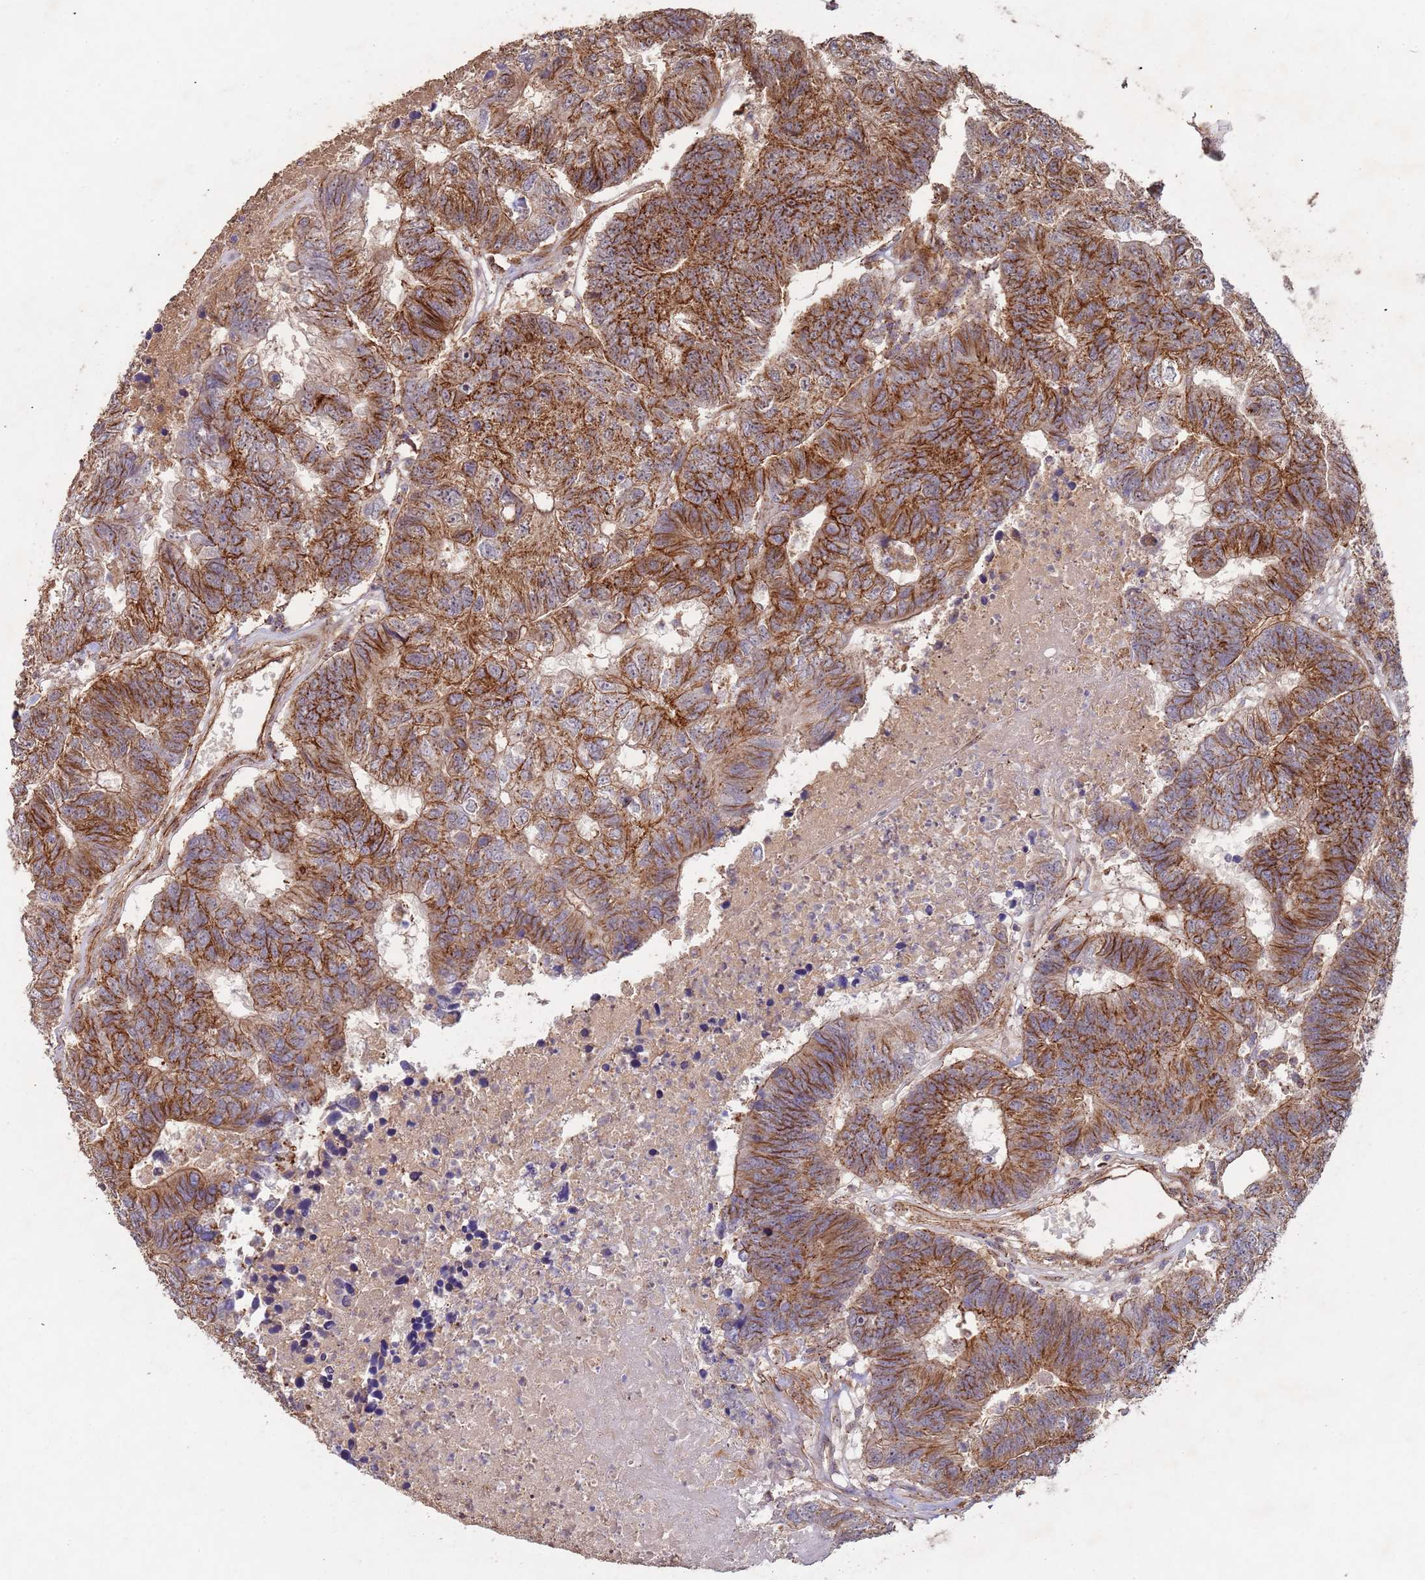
{"staining": {"intensity": "strong", "quantity": ">75%", "location": "cytoplasmic/membranous"}, "tissue": "colorectal cancer", "cell_type": "Tumor cells", "image_type": "cancer", "snomed": [{"axis": "morphology", "description": "Adenocarcinoma, NOS"}, {"axis": "topography", "description": "Colon"}], "caption": "DAB immunohistochemical staining of human colorectal adenocarcinoma displays strong cytoplasmic/membranous protein staining in about >75% of tumor cells. Nuclei are stained in blue.", "gene": "KANSL1L", "patient": {"sex": "female", "age": 48}}